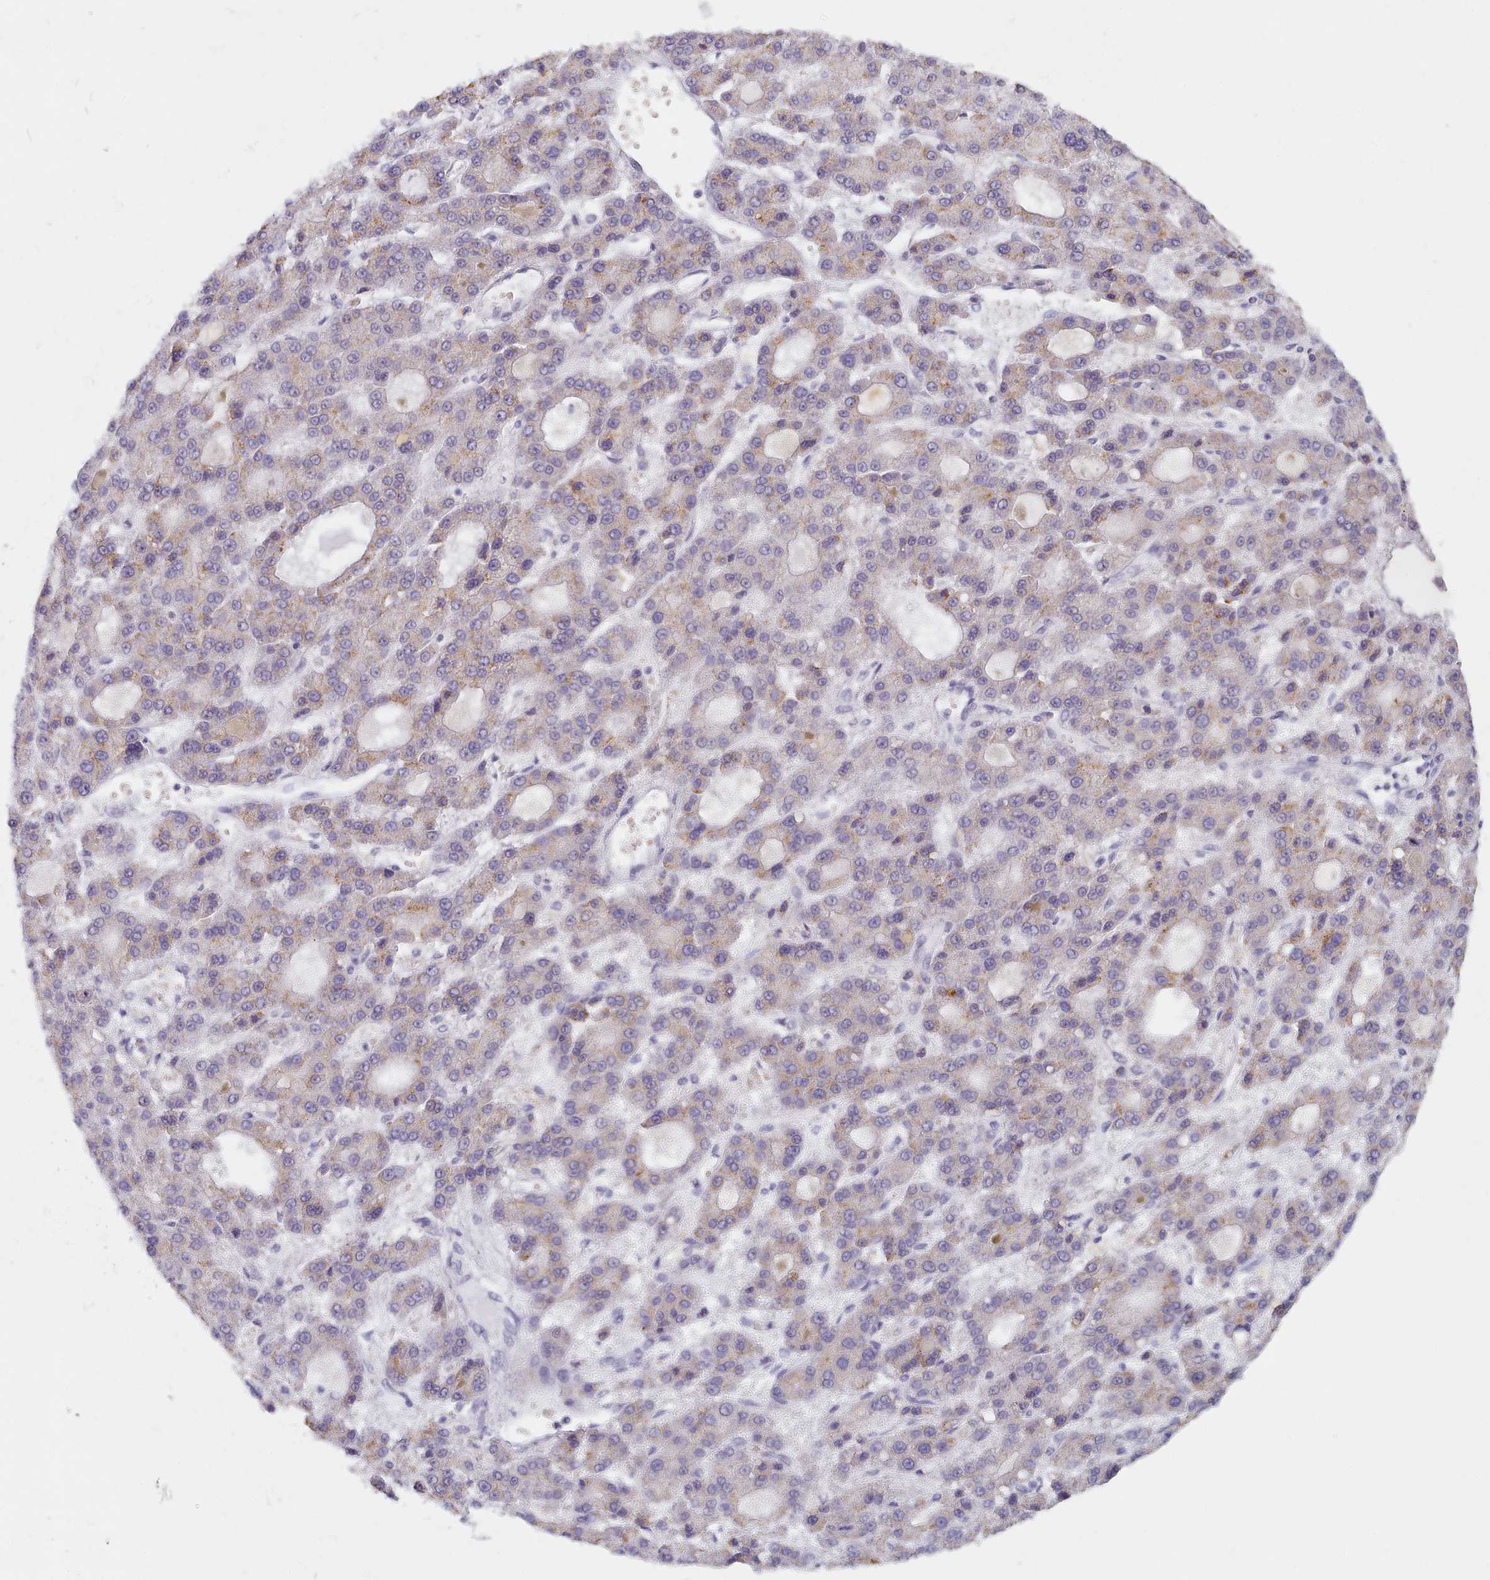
{"staining": {"intensity": "weak", "quantity": "25%-75%", "location": "cytoplasmic/membranous"}, "tissue": "liver cancer", "cell_type": "Tumor cells", "image_type": "cancer", "snomed": [{"axis": "morphology", "description": "Carcinoma, Hepatocellular, NOS"}, {"axis": "topography", "description": "Liver"}], "caption": "About 25%-75% of tumor cells in human hepatocellular carcinoma (liver) demonstrate weak cytoplasmic/membranous protein staining as visualized by brown immunohistochemical staining.", "gene": "TYW1B", "patient": {"sex": "male", "age": 70}}